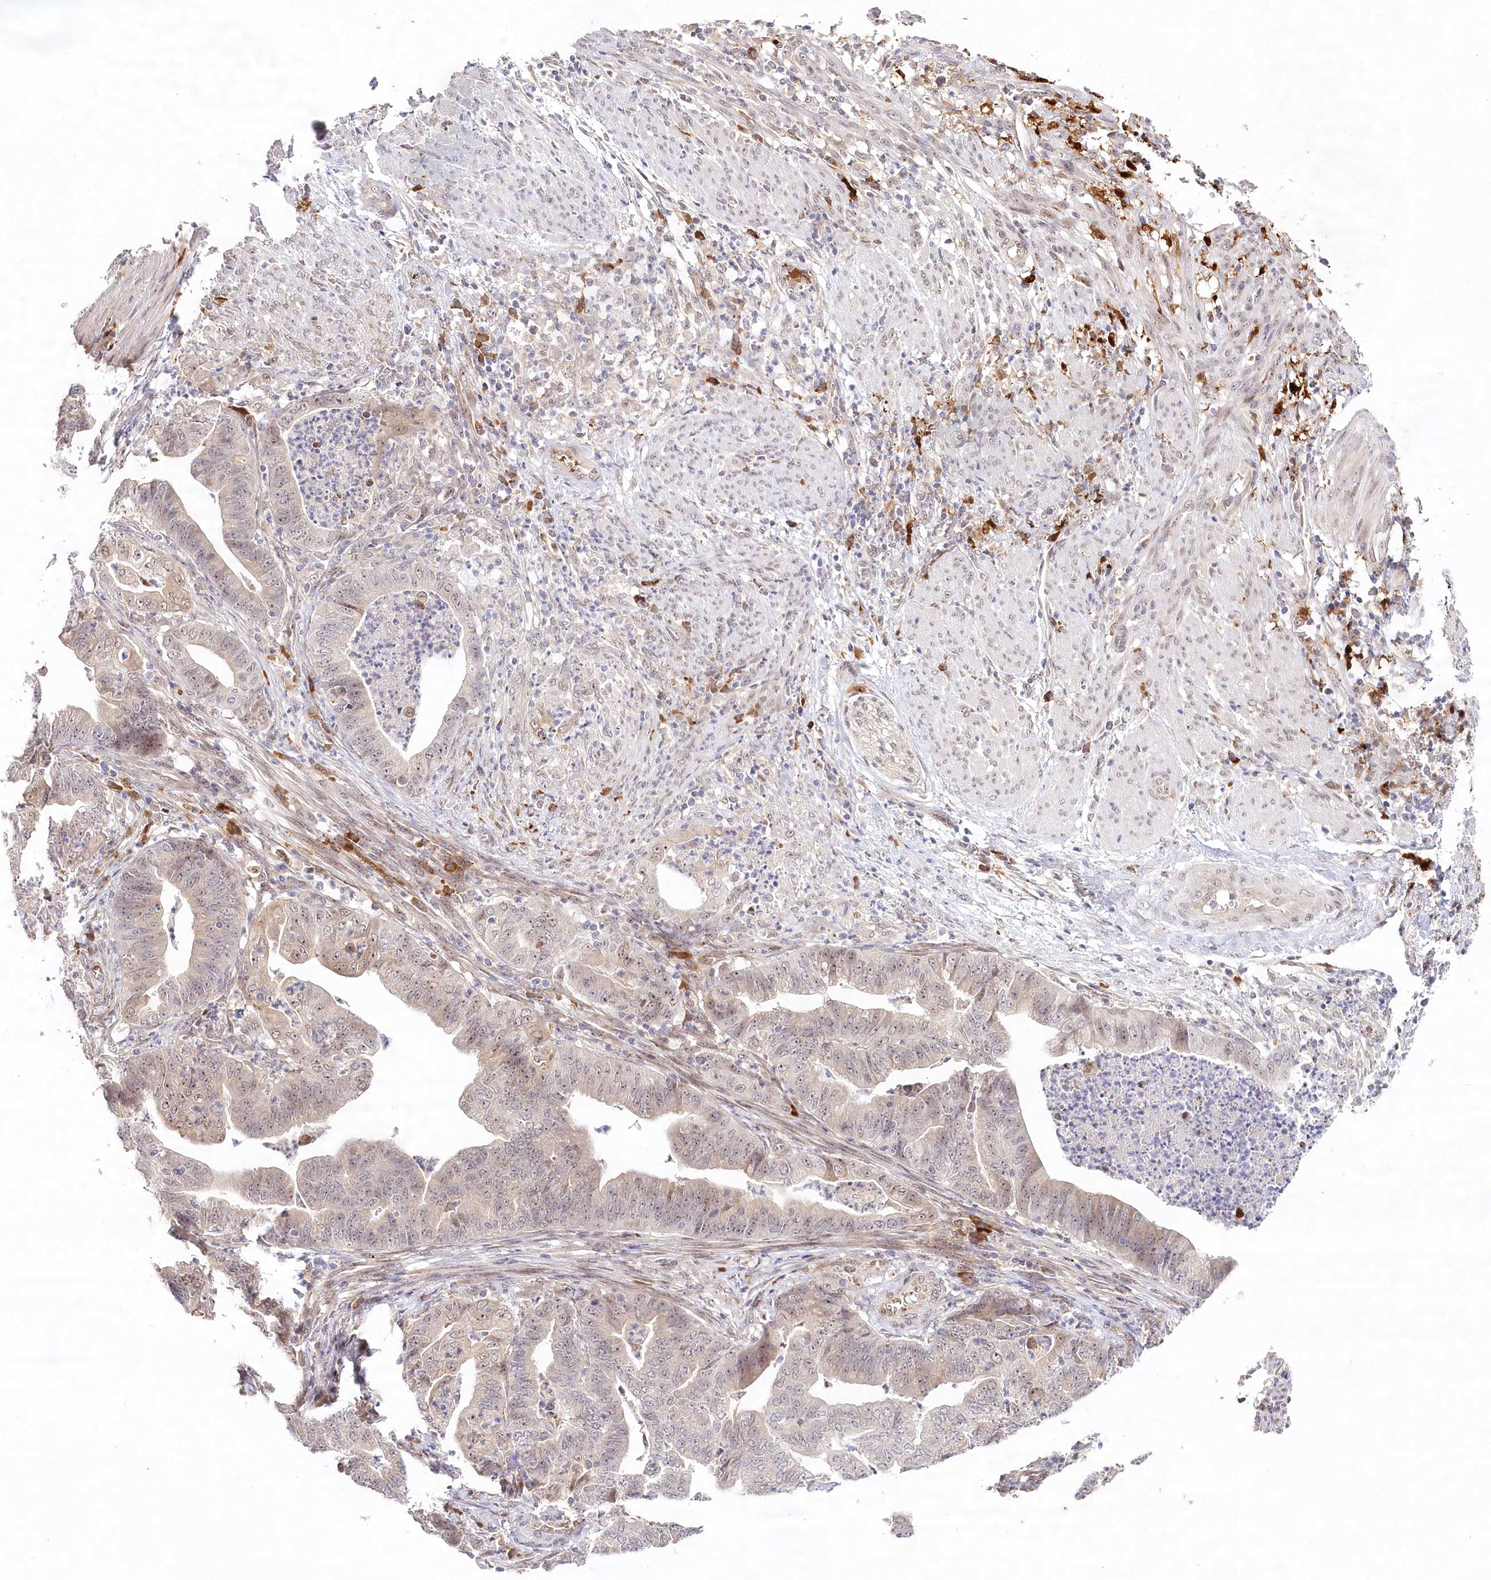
{"staining": {"intensity": "weak", "quantity": "<25%", "location": "cytoplasmic/membranous,nuclear"}, "tissue": "endometrial cancer", "cell_type": "Tumor cells", "image_type": "cancer", "snomed": [{"axis": "morphology", "description": "Polyp, NOS"}, {"axis": "morphology", "description": "Adenocarcinoma, NOS"}, {"axis": "morphology", "description": "Adenoma, NOS"}, {"axis": "topography", "description": "Endometrium"}], "caption": "The IHC histopathology image has no significant expression in tumor cells of endometrial cancer tissue.", "gene": "WDR36", "patient": {"sex": "female", "age": 79}}